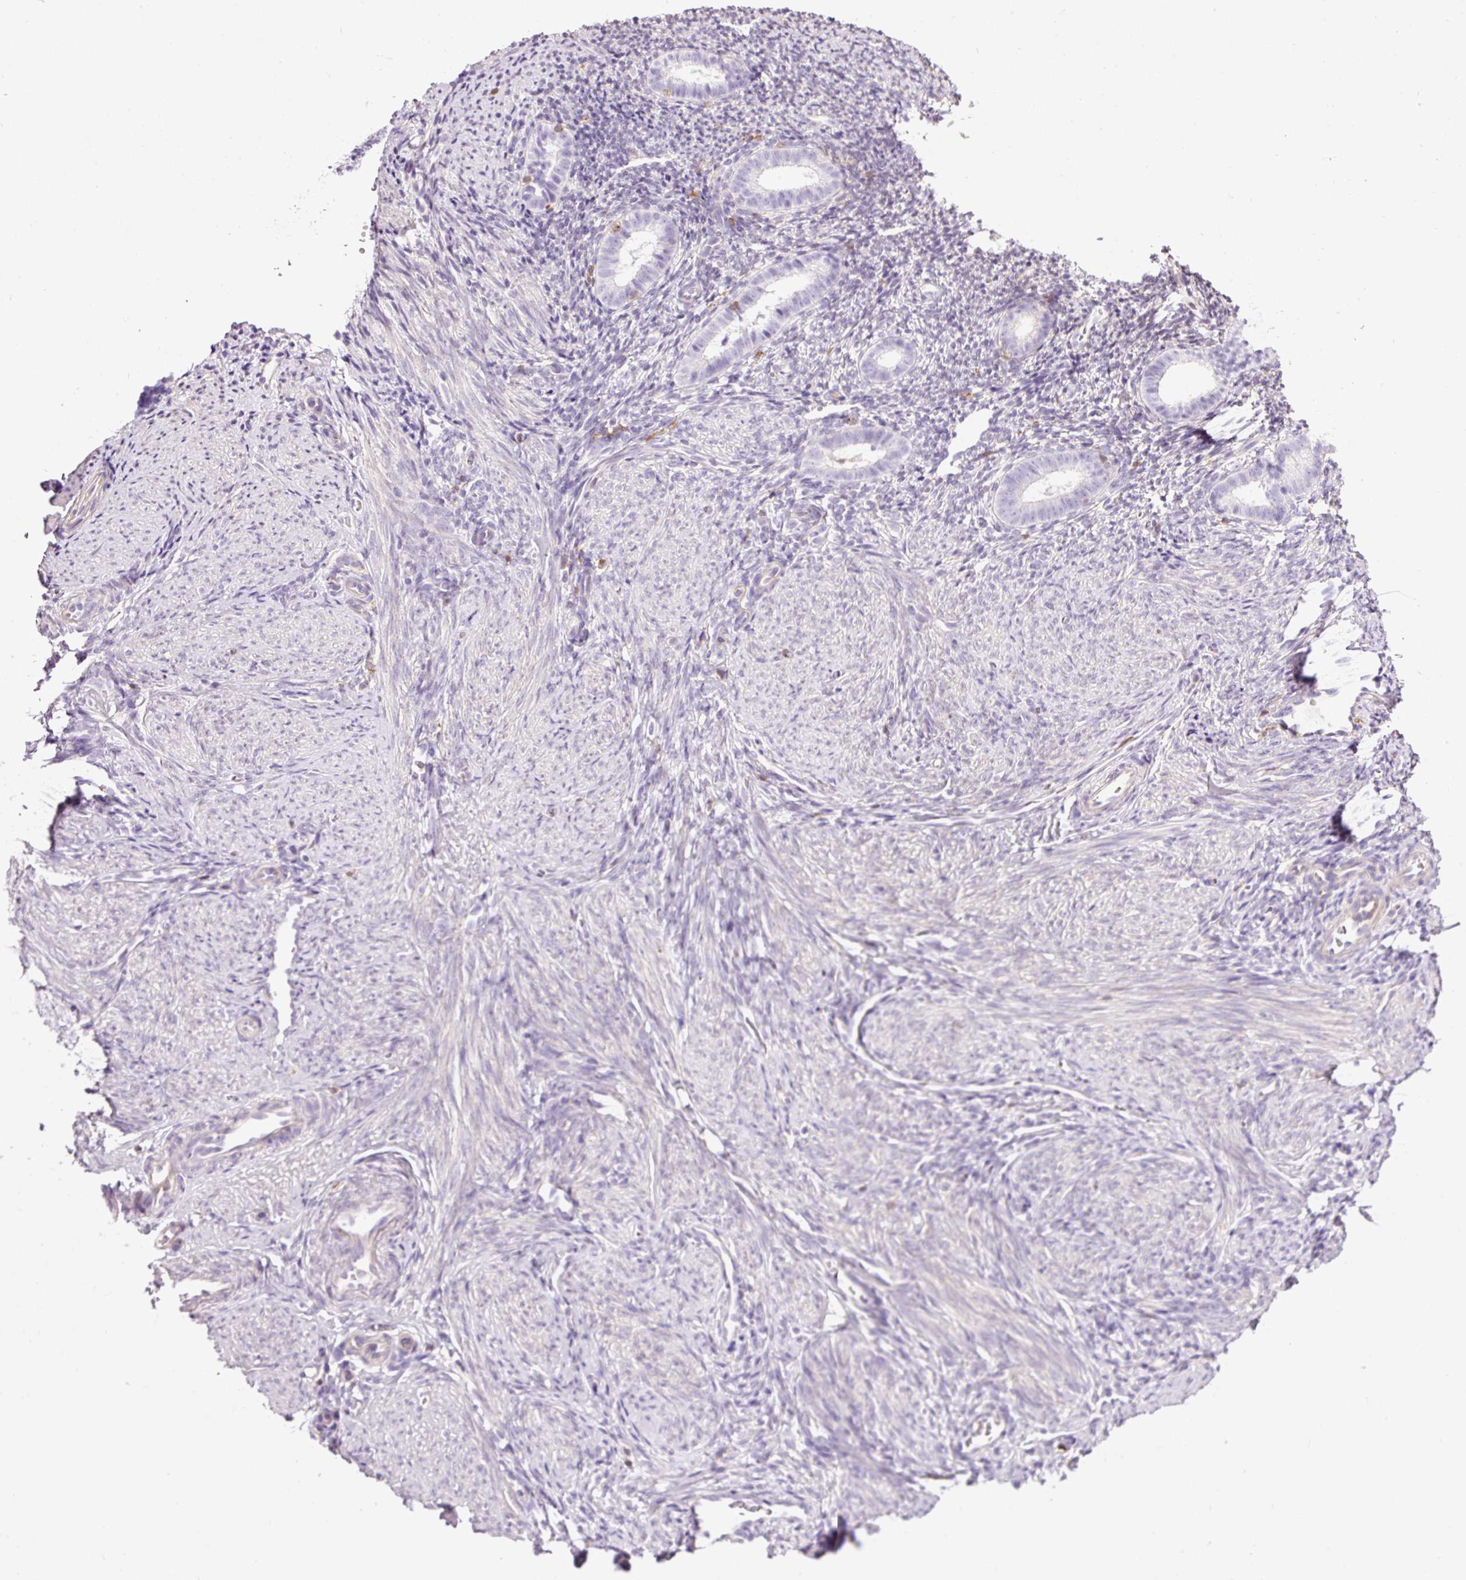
{"staining": {"intensity": "negative", "quantity": "none", "location": "none"}, "tissue": "endometrium", "cell_type": "Cells in endometrial stroma", "image_type": "normal", "snomed": [{"axis": "morphology", "description": "Normal tissue, NOS"}, {"axis": "topography", "description": "Endometrium"}], "caption": "IHC photomicrograph of benign endometrium: human endometrium stained with DAB (3,3'-diaminobenzidine) shows no significant protein staining in cells in endometrial stroma.", "gene": "DOK6", "patient": {"sex": "female", "age": 39}}